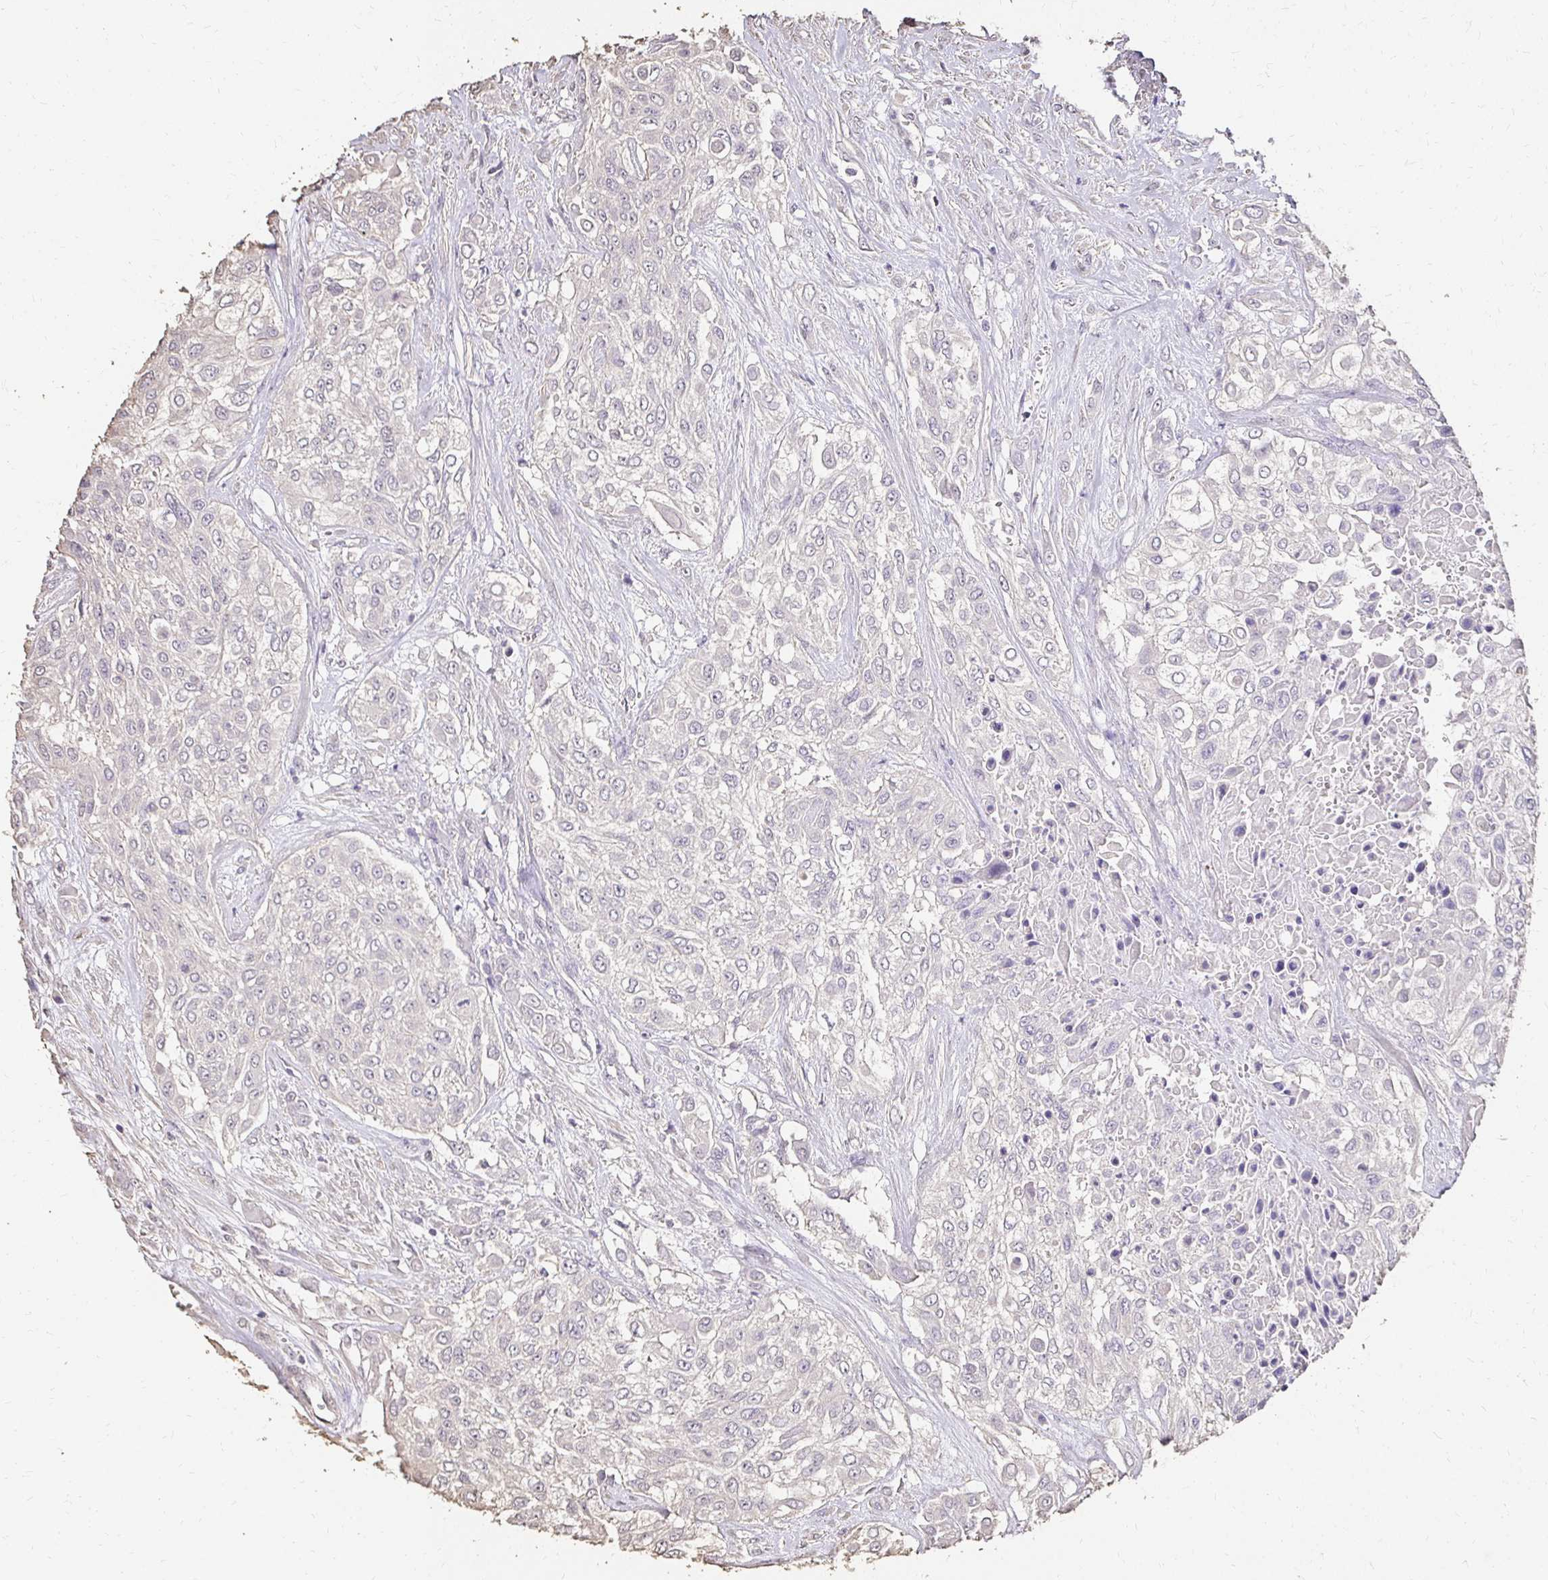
{"staining": {"intensity": "negative", "quantity": "none", "location": "none"}, "tissue": "urothelial cancer", "cell_type": "Tumor cells", "image_type": "cancer", "snomed": [{"axis": "morphology", "description": "Urothelial carcinoma, High grade"}, {"axis": "topography", "description": "Urinary bladder"}], "caption": "IHC micrograph of neoplastic tissue: urothelial carcinoma (high-grade) stained with DAB shows no significant protein expression in tumor cells.", "gene": "UGT1A6", "patient": {"sex": "male", "age": 57}}